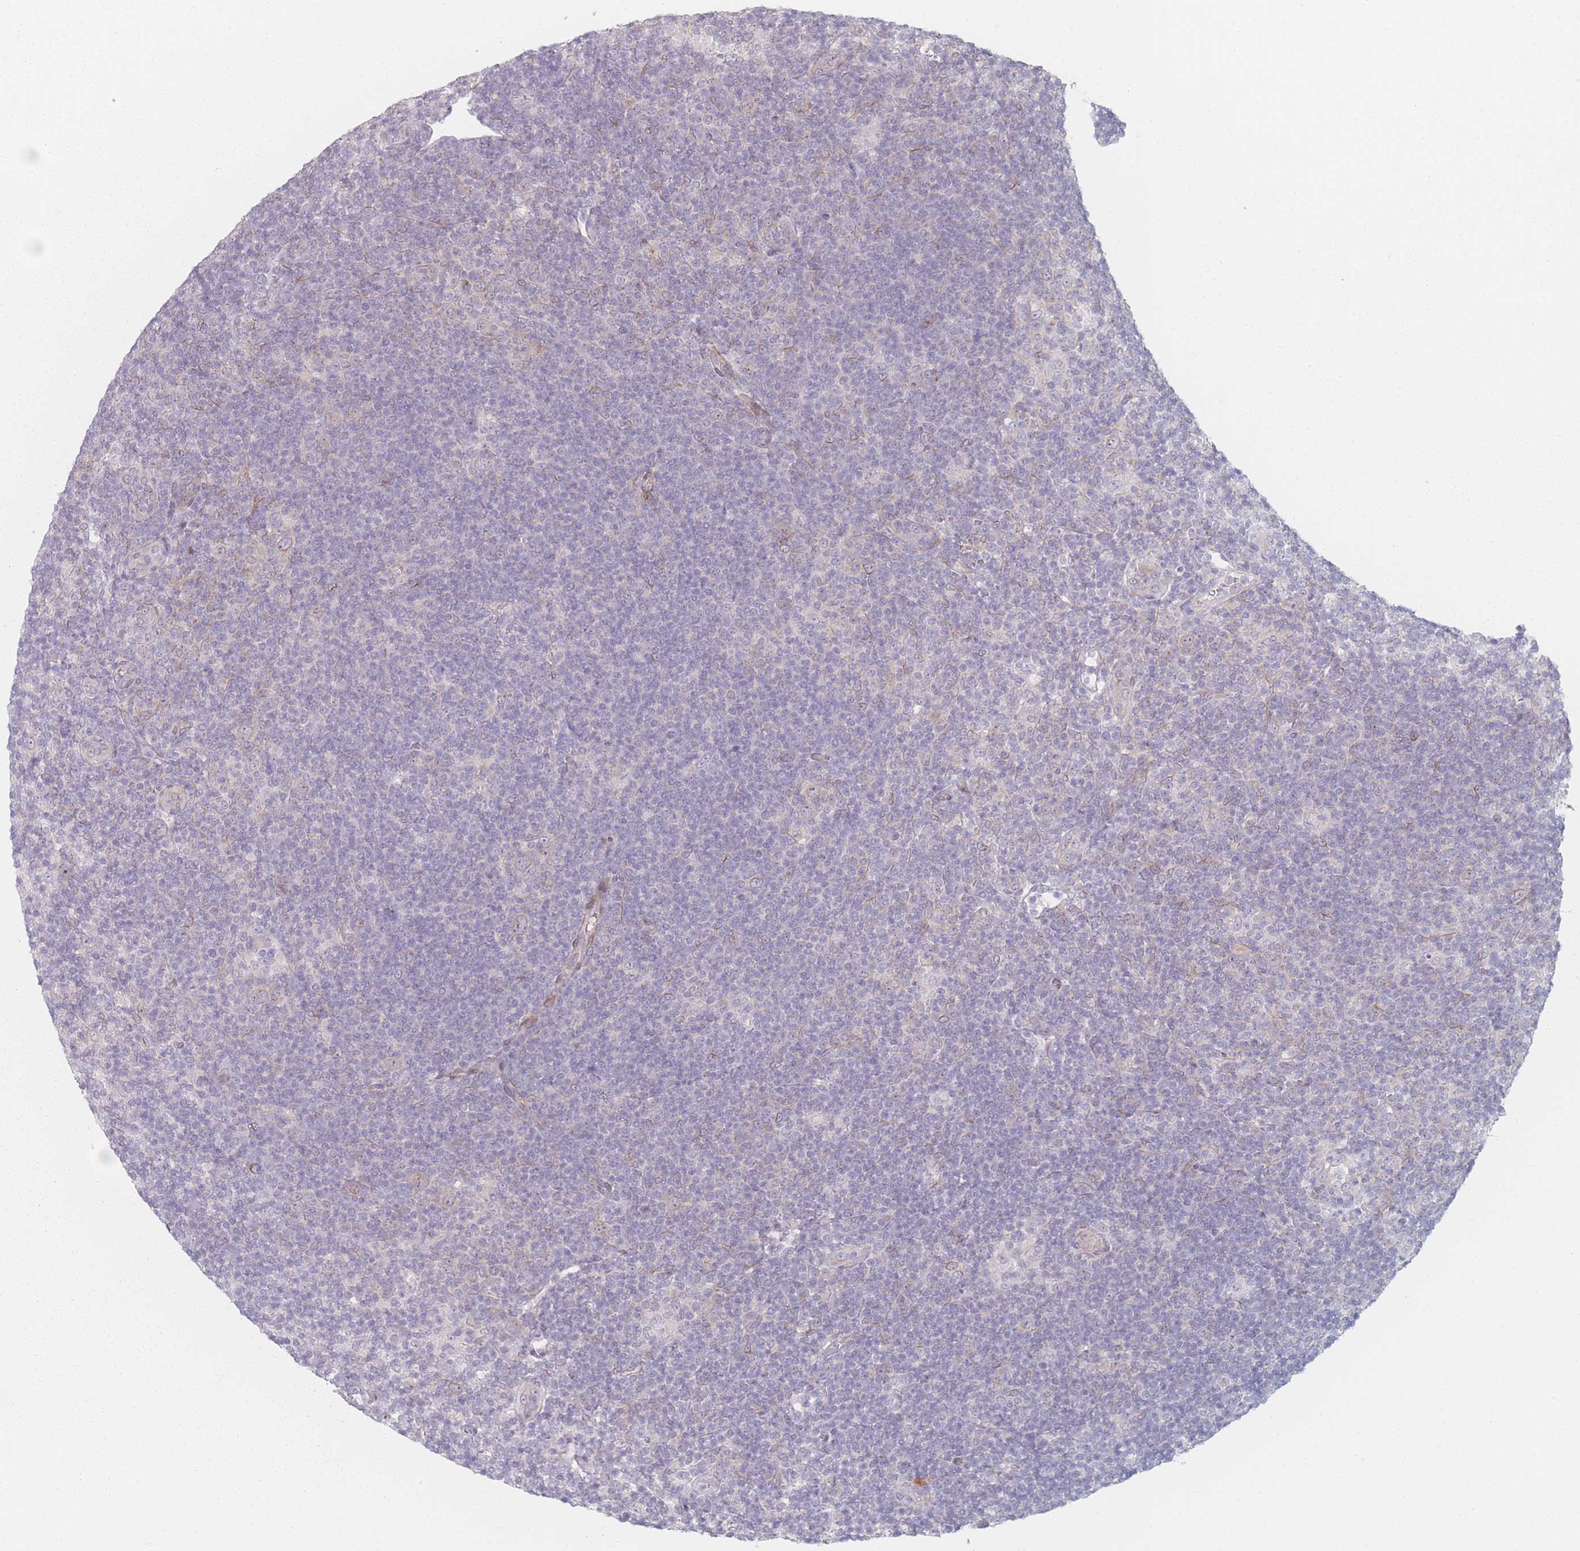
{"staining": {"intensity": "negative", "quantity": "none", "location": "none"}, "tissue": "lymphoma", "cell_type": "Tumor cells", "image_type": "cancer", "snomed": [{"axis": "morphology", "description": "Hodgkin's disease, NOS"}, {"axis": "topography", "description": "Lymph node"}], "caption": "High magnification brightfield microscopy of lymphoma stained with DAB (3,3'-diaminobenzidine) (brown) and counterstained with hematoxylin (blue): tumor cells show no significant positivity.", "gene": "RNF4", "patient": {"sex": "female", "age": 57}}